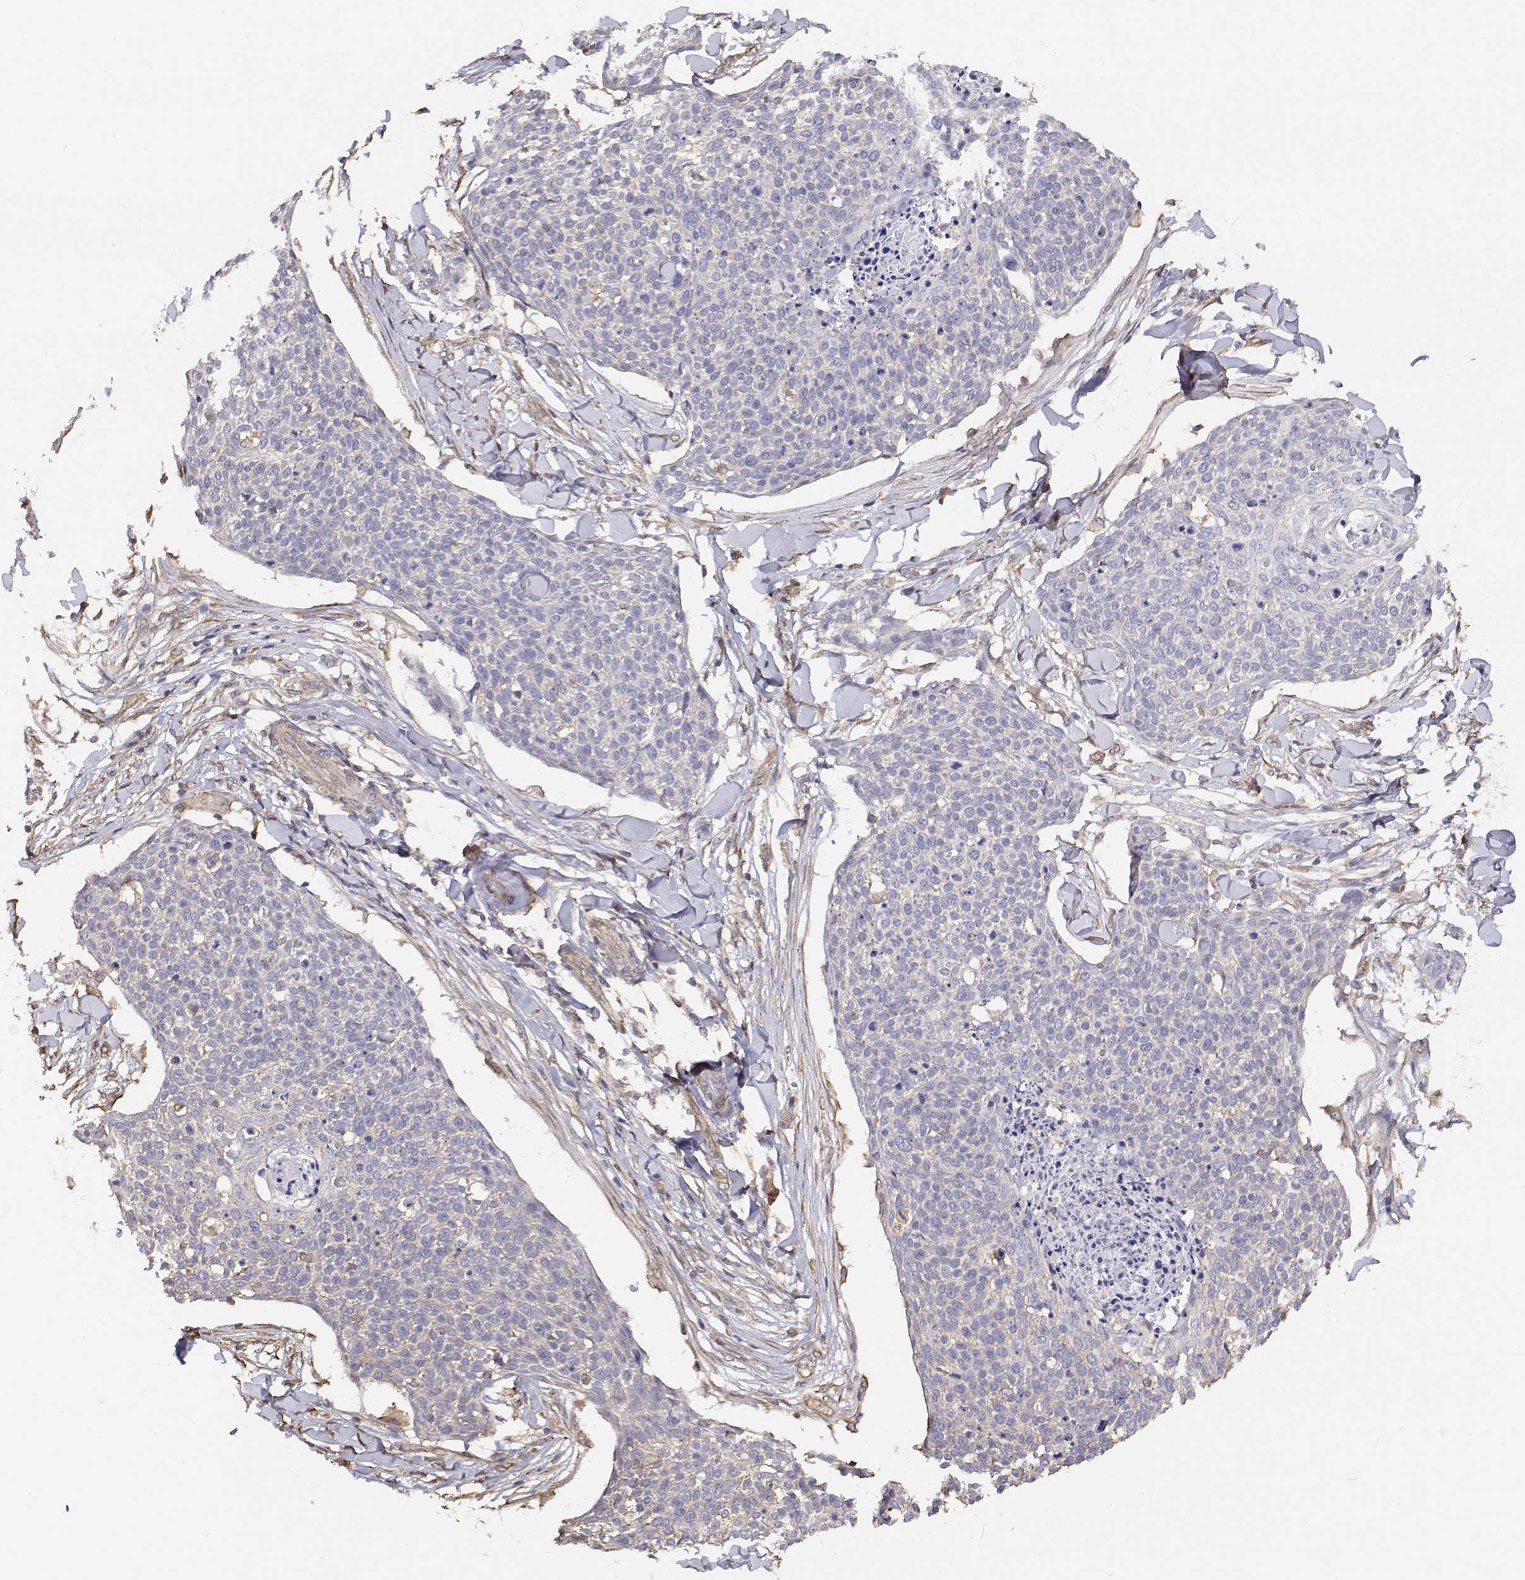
{"staining": {"intensity": "negative", "quantity": "none", "location": "none"}, "tissue": "skin cancer", "cell_type": "Tumor cells", "image_type": "cancer", "snomed": [{"axis": "morphology", "description": "Squamous cell carcinoma, NOS"}, {"axis": "topography", "description": "Skin"}, {"axis": "topography", "description": "Vulva"}], "caption": "Immunohistochemistry of human squamous cell carcinoma (skin) demonstrates no expression in tumor cells.", "gene": "GSDMA", "patient": {"sex": "female", "age": 75}}